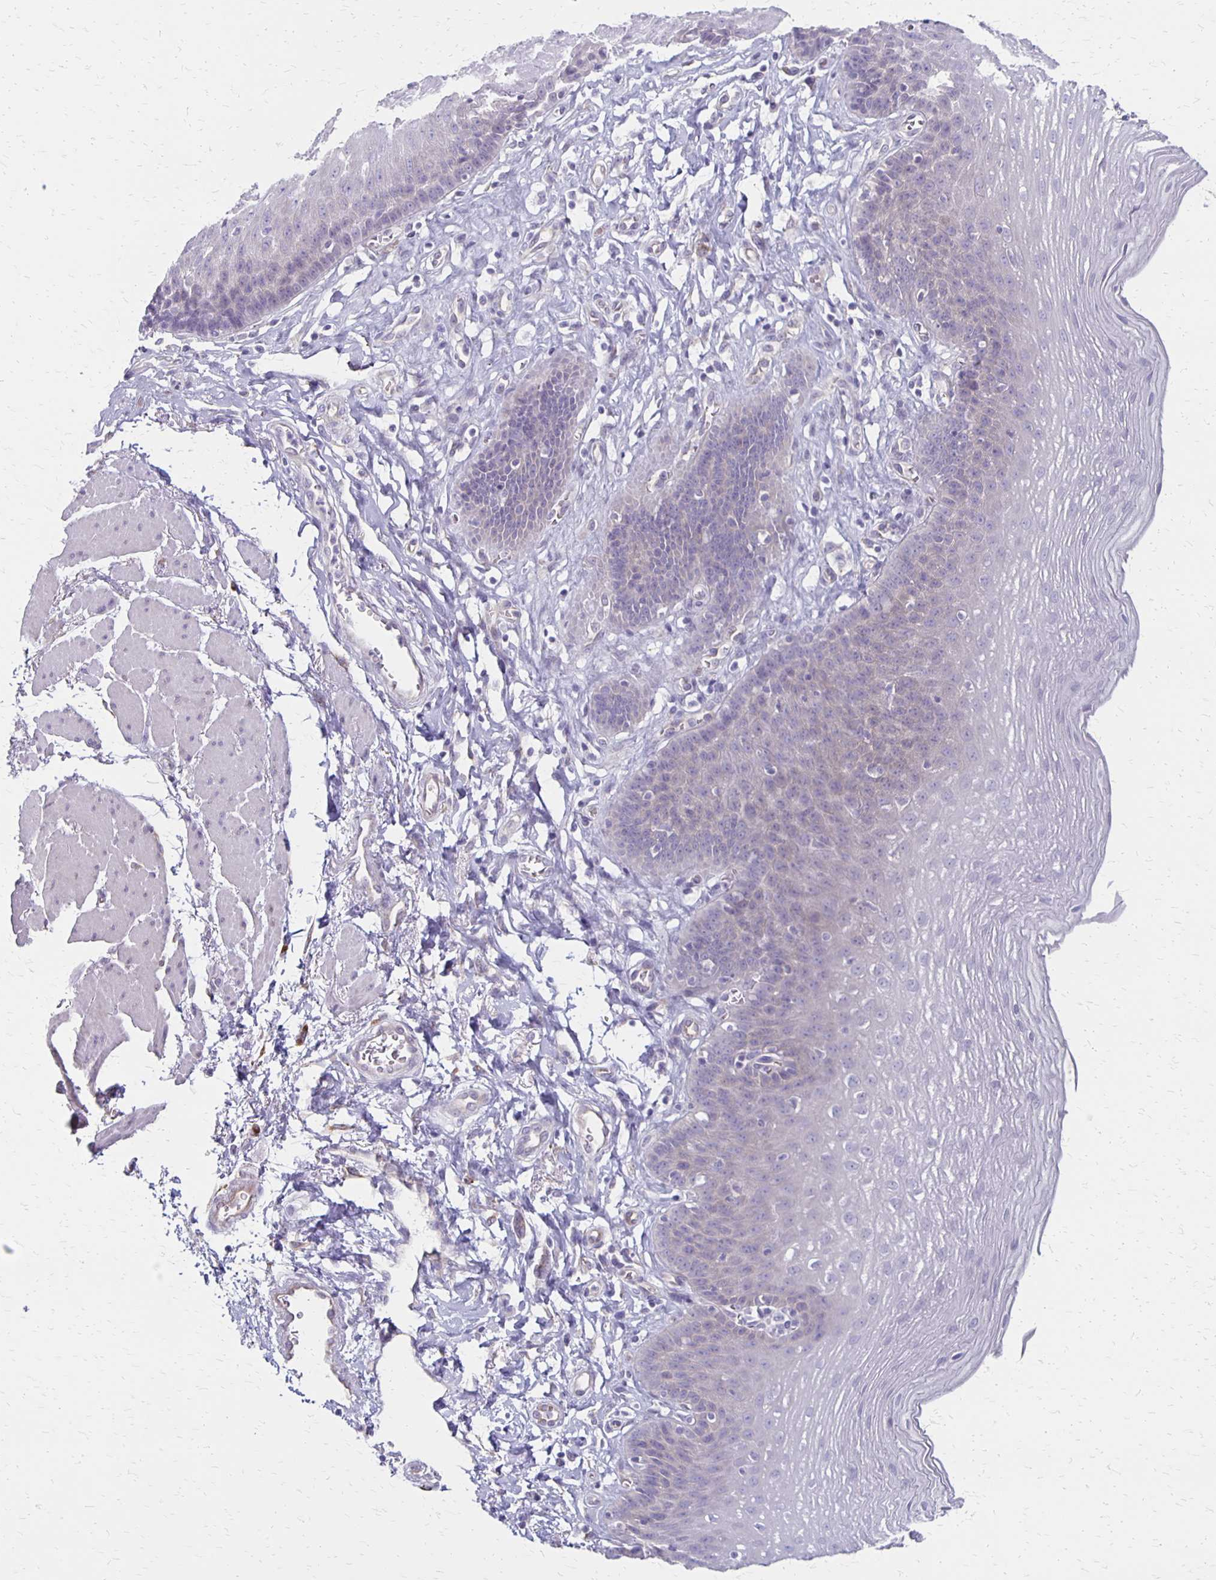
{"staining": {"intensity": "negative", "quantity": "none", "location": "none"}, "tissue": "esophagus", "cell_type": "Squamous epithelial cells", "image_type": "normal", "snomed": [{"axis": "morphology", "description": "Normal tissue, NOS"}, {"axis": "topography", "description": "Esophagus"}], "caption": "Squamous epithelial cells show no significant positivity in benign esophagus.", "gene": "HOMER1", "patient": {"sex": "female", "age": 81}}